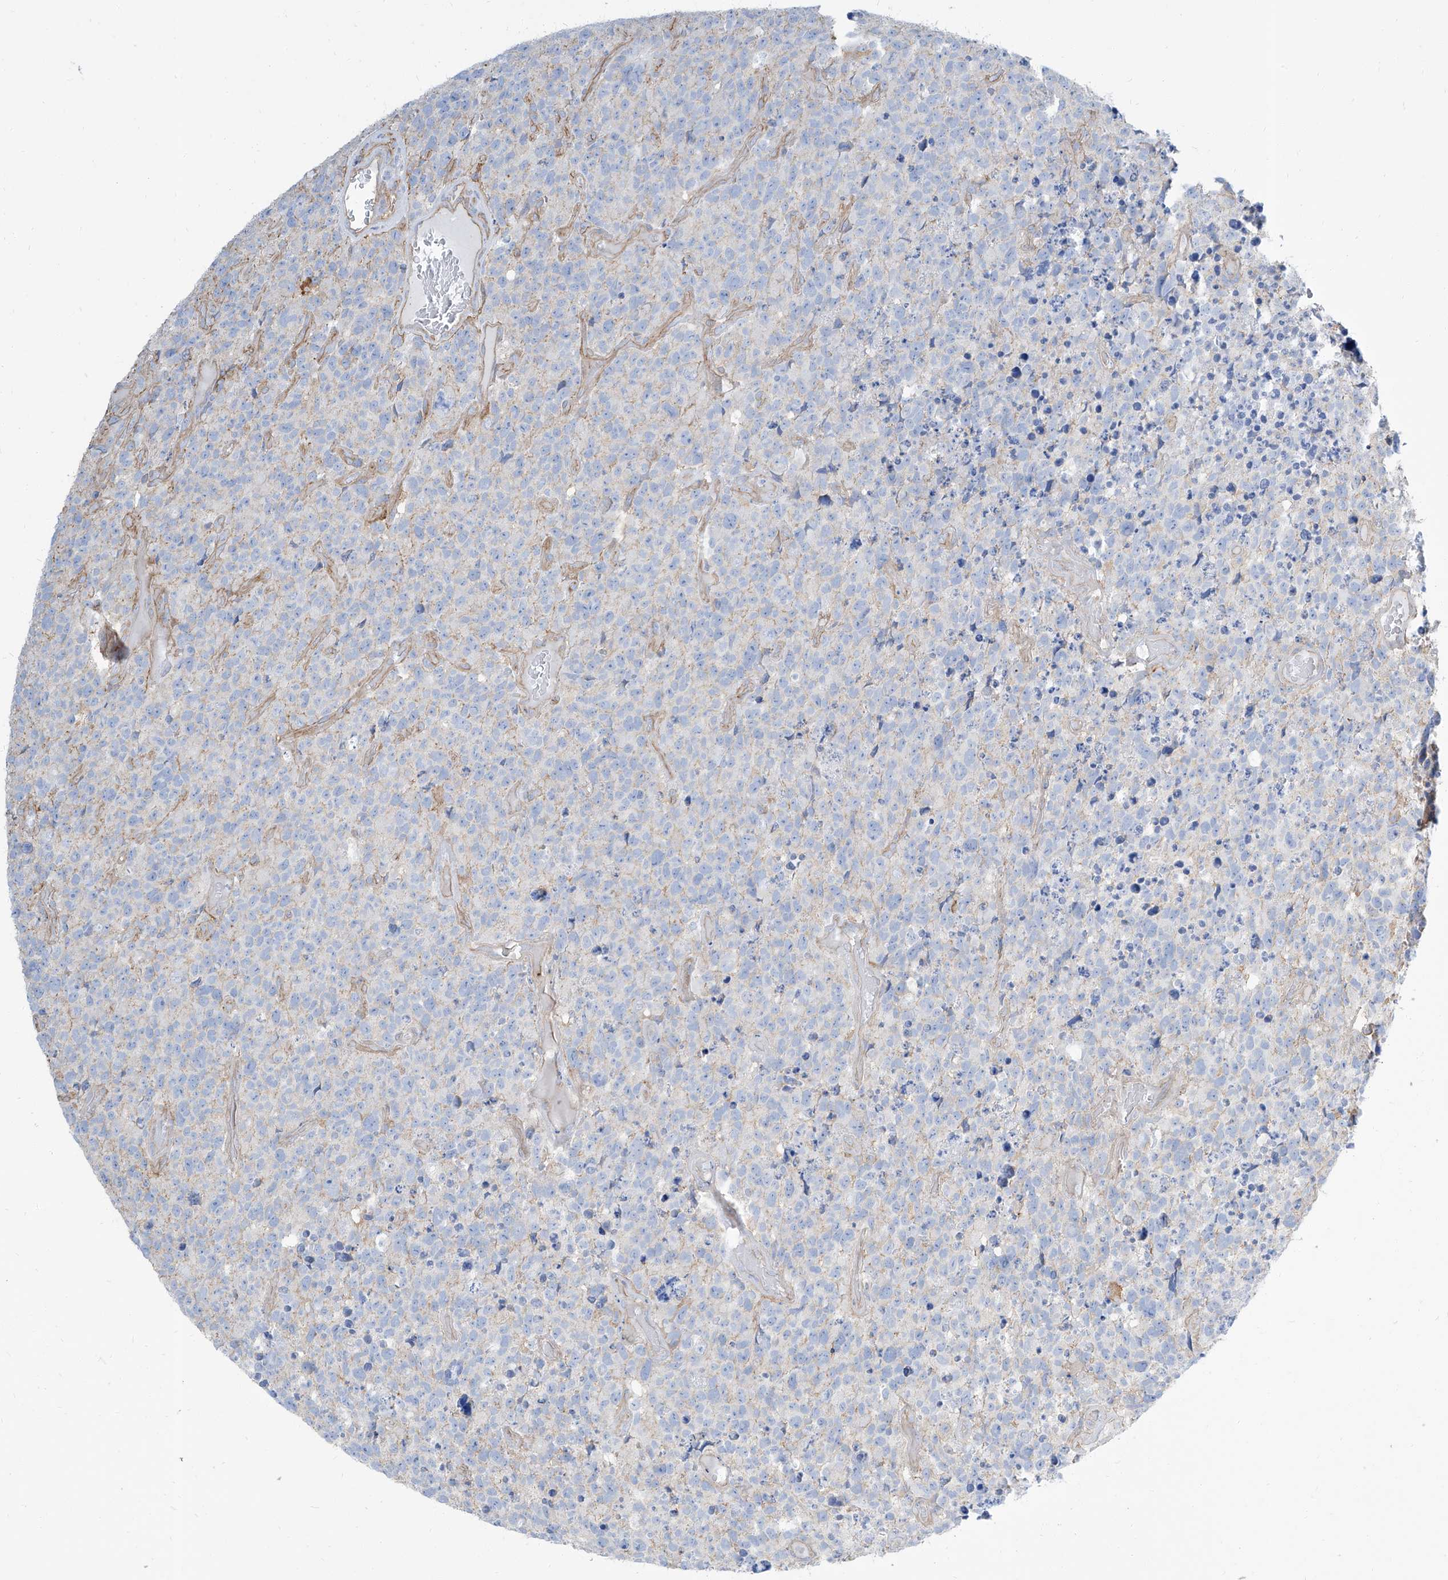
{"staining": {"intensity": "negative", "quantity": "none", "location": "none"}, "tissue": "glioma", "cell_type": "Tumor cells", "image_type": "cancer", "snomed": [{"axis": "morphology", "description": "Glioma, malignant, High grade"}, {"axis": "topography", "description": "Brain"}], "caption": "Tumor cells are negative for protein expression in human glioma. (DAB (3,3'-diaminobenzidine) immunohistochemistry with hematoxylin counter stain).", "gene": "TXLNB", "patient": {"sex": "male", "age": 69}}